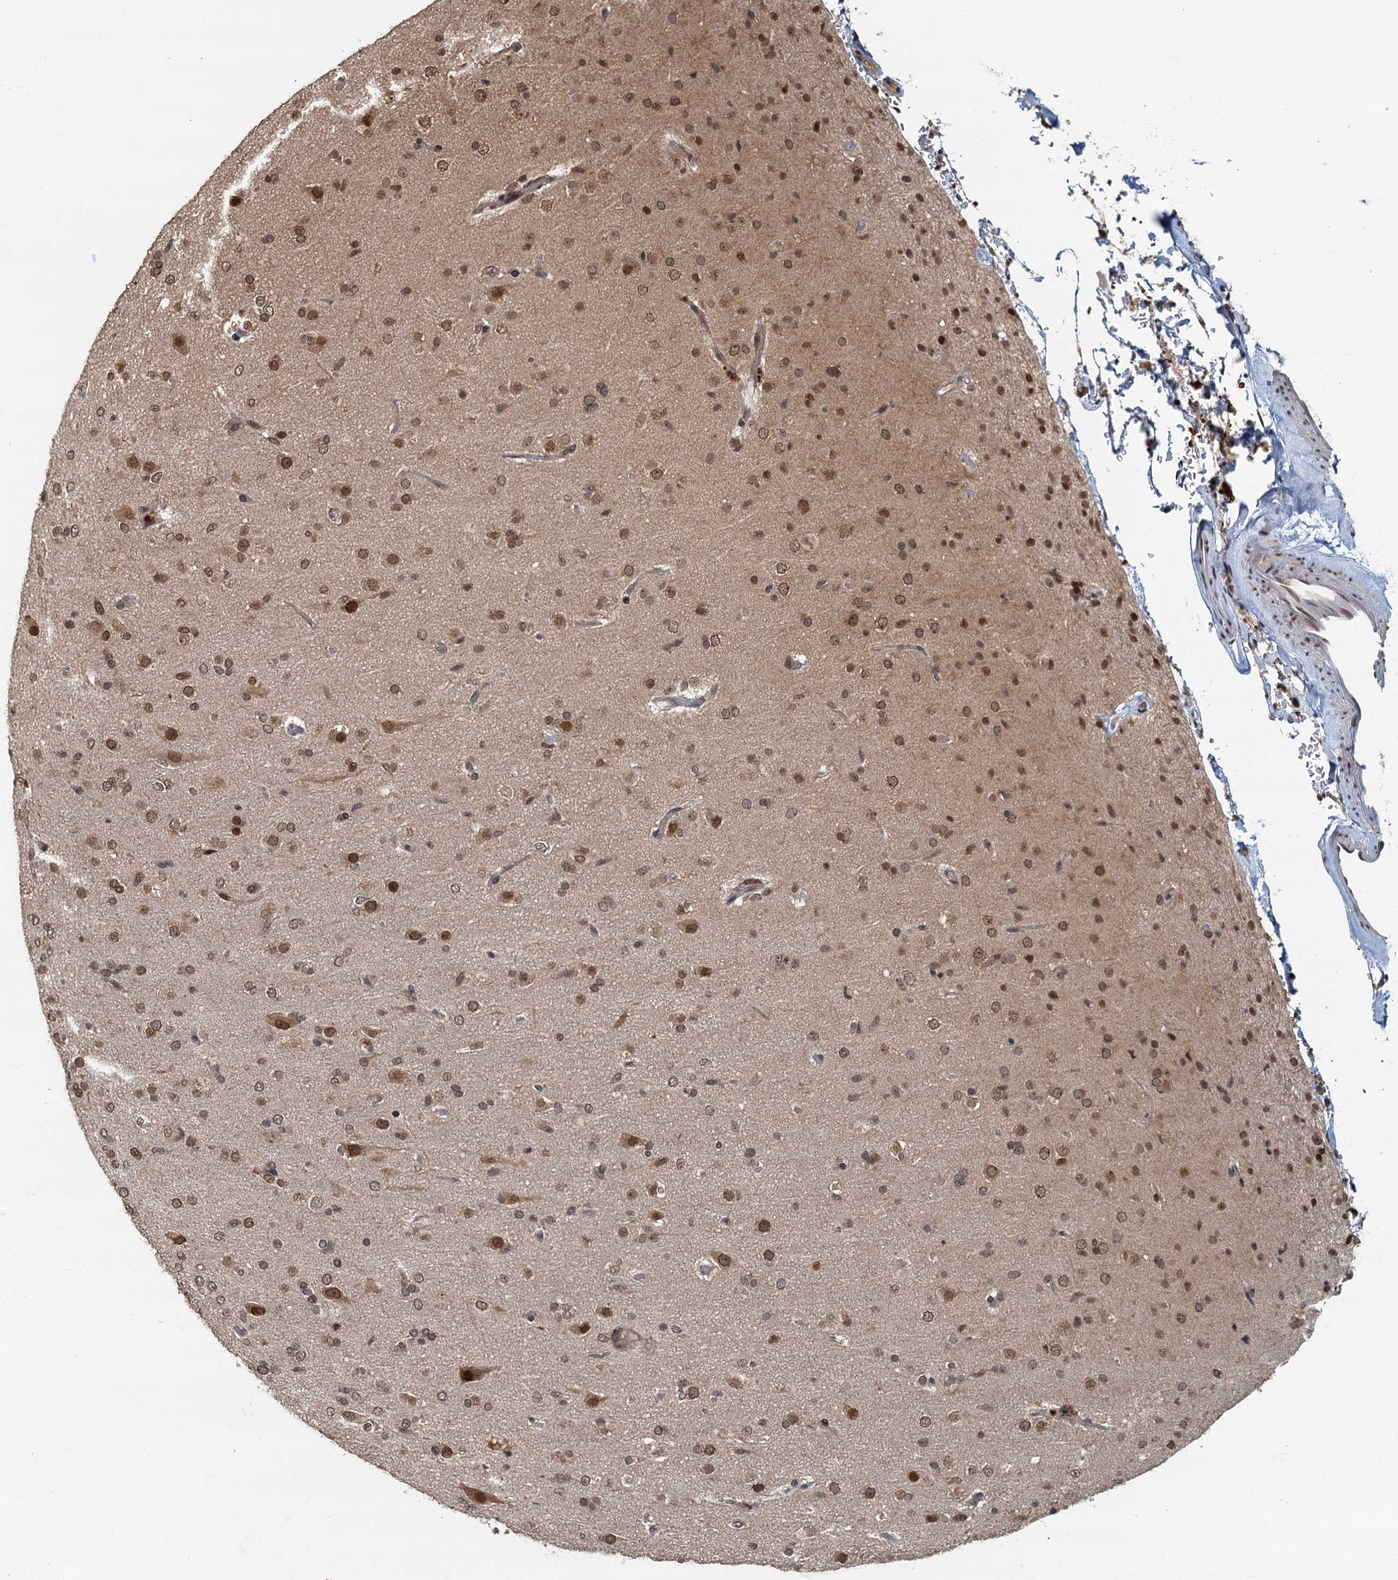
{"staining": {"intensity": "moderate", "quantity": "25%-75%", "location": "nuclear"}, "tissue": "glioma", "cell_type": "Tumor cells", "image_type": "cancer", "snomed": [{"axis": "morphology", "description": "Glioma, malignant, Low grade"}, {"axis": "topography", "description": "Brain"}], "caption": "Malignant glioma (low-grade) stained with IHC displays moderate nuclear positivity in about 25%-75% of tumor cells.", "gene": "CKAP2L", "patient": {"sex": "male", "age": 65}}